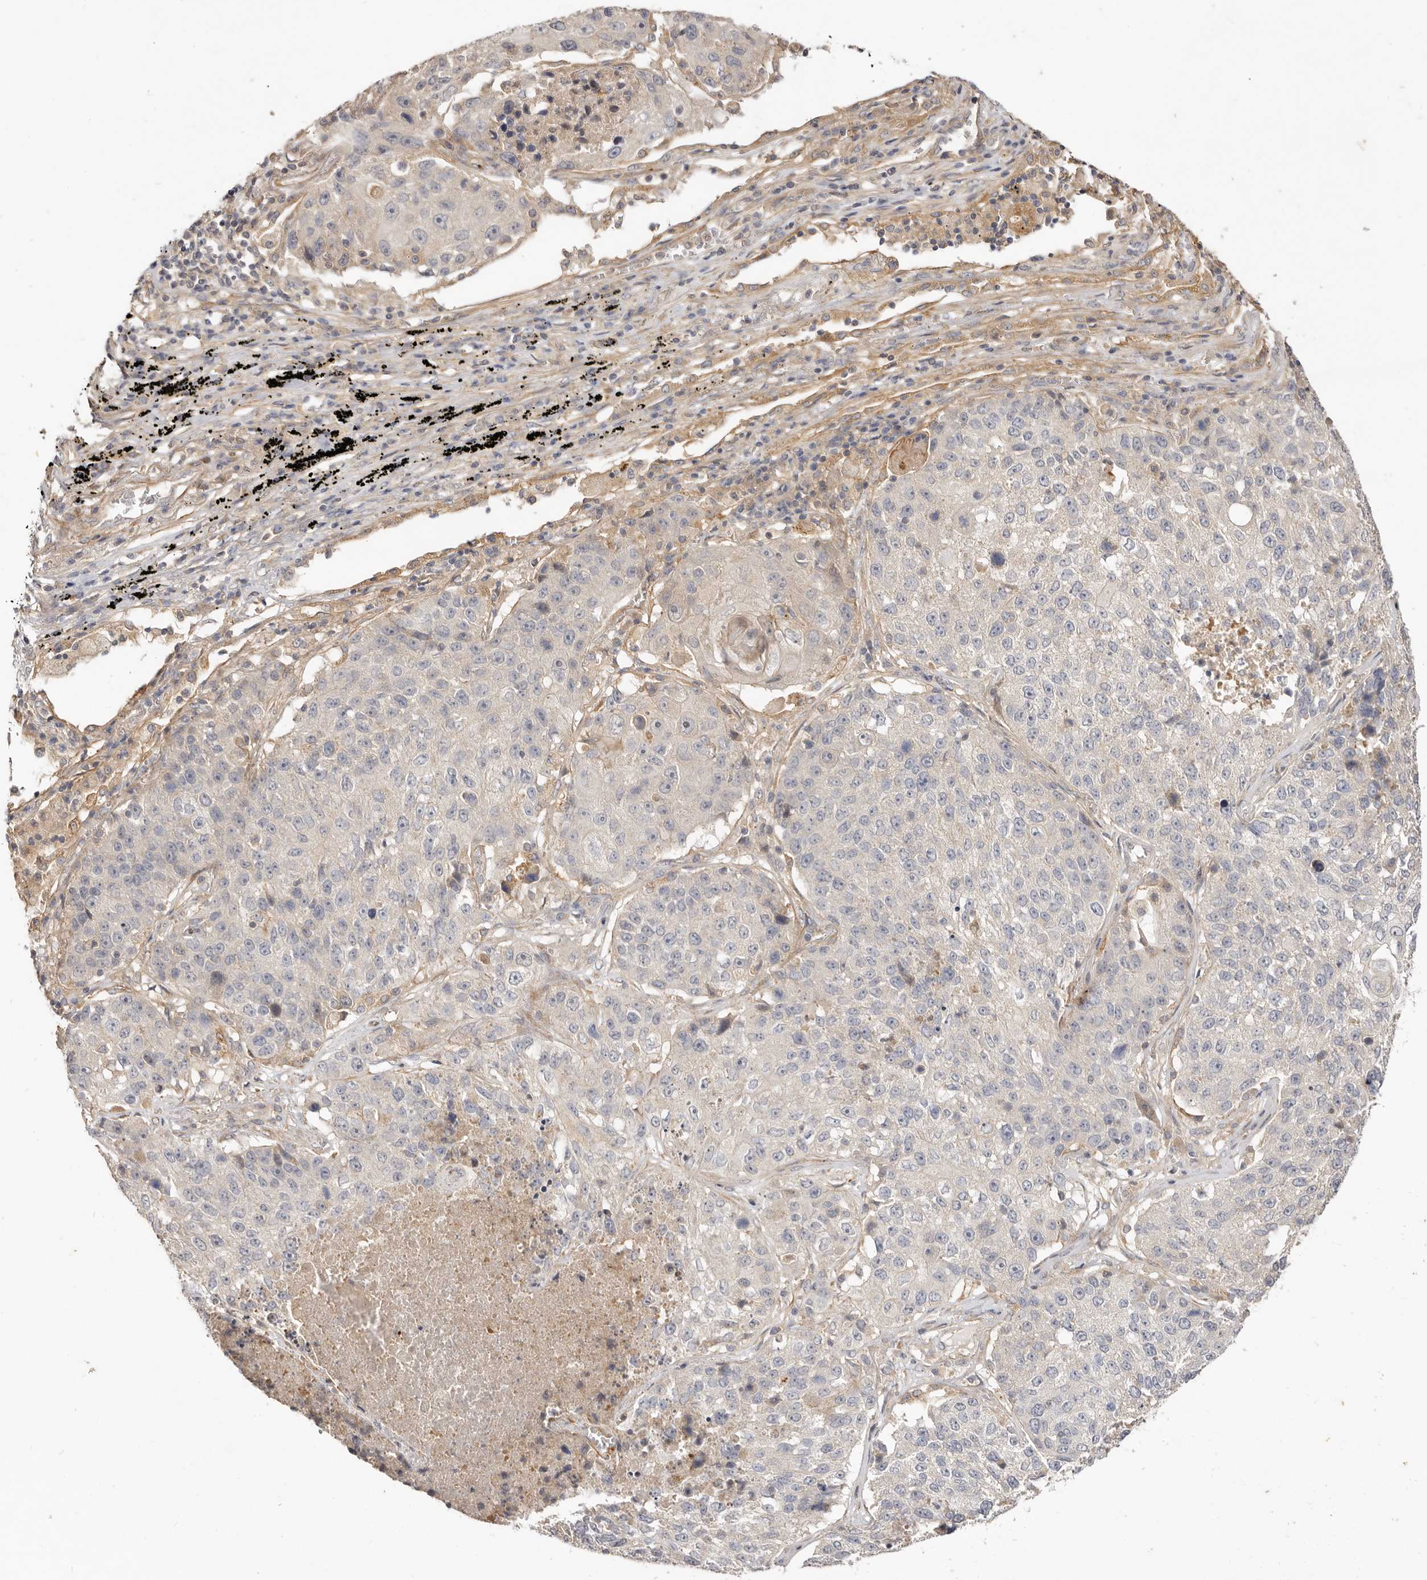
{"staining": {"intensity": "negative", "quantity": "none", "location": "none"}, "tissue": "lung cancer", "cell_type": "Tumor cells", "image_type": "cancer", "snomed": [{"axis": "morphology", "description": "Squamous cell carcinoma, NOS"}, {"axis": "topography", "description": "Lung"}], "caption": "Immunohistochemical staining of lung cancer (squamous cell carcinoma) reveals no significant positivity in tumor cells.", "gene": "ADAMTS9", "patient": {"sex": "male", "age": 61}}